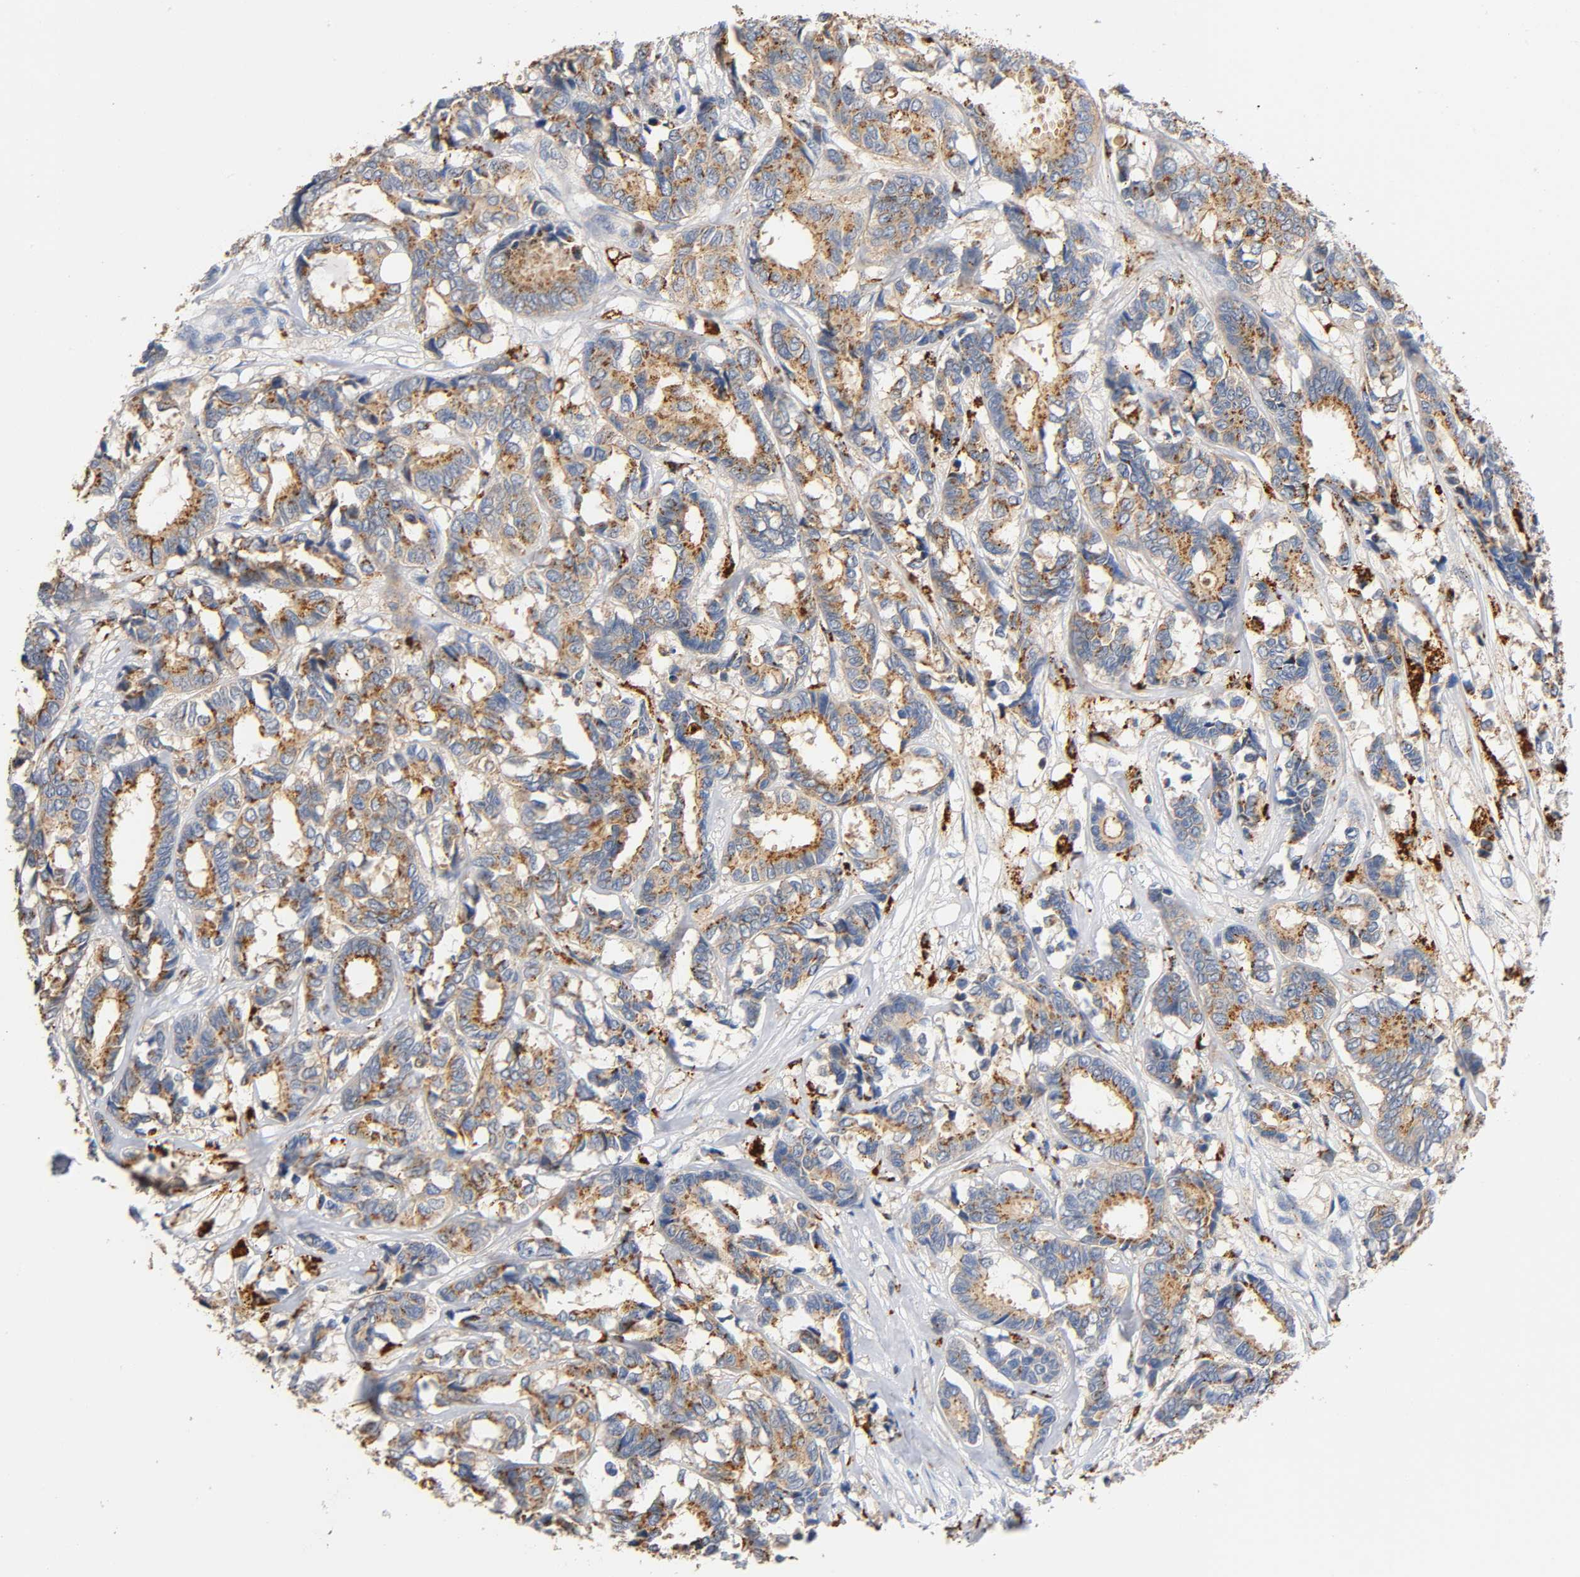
{"staining": {"intensity": "moderate", "quantity": ">75%", "location": "cytoplasmic/membranous"}, "tissue": "breast cancer", "cell_type": "Tumor cells", "image_type": "cancer", "snomed": [{"axis": "morphology", "description": "Duct carcinoma"}, {"axis": "topography", "description": "Breast"}], "caption": "Protein analysis of breast intraductal carcinoma tissue shows moderate cytoplasmic/membranous expression in approximately >75% of tumor cells. (DAB (3,3'-diaminobenzidine) = brown stain, brightfield microscopy at high magnification).", "gene": "UCKL1", "patient": {"sex": "female", "age": 87}}